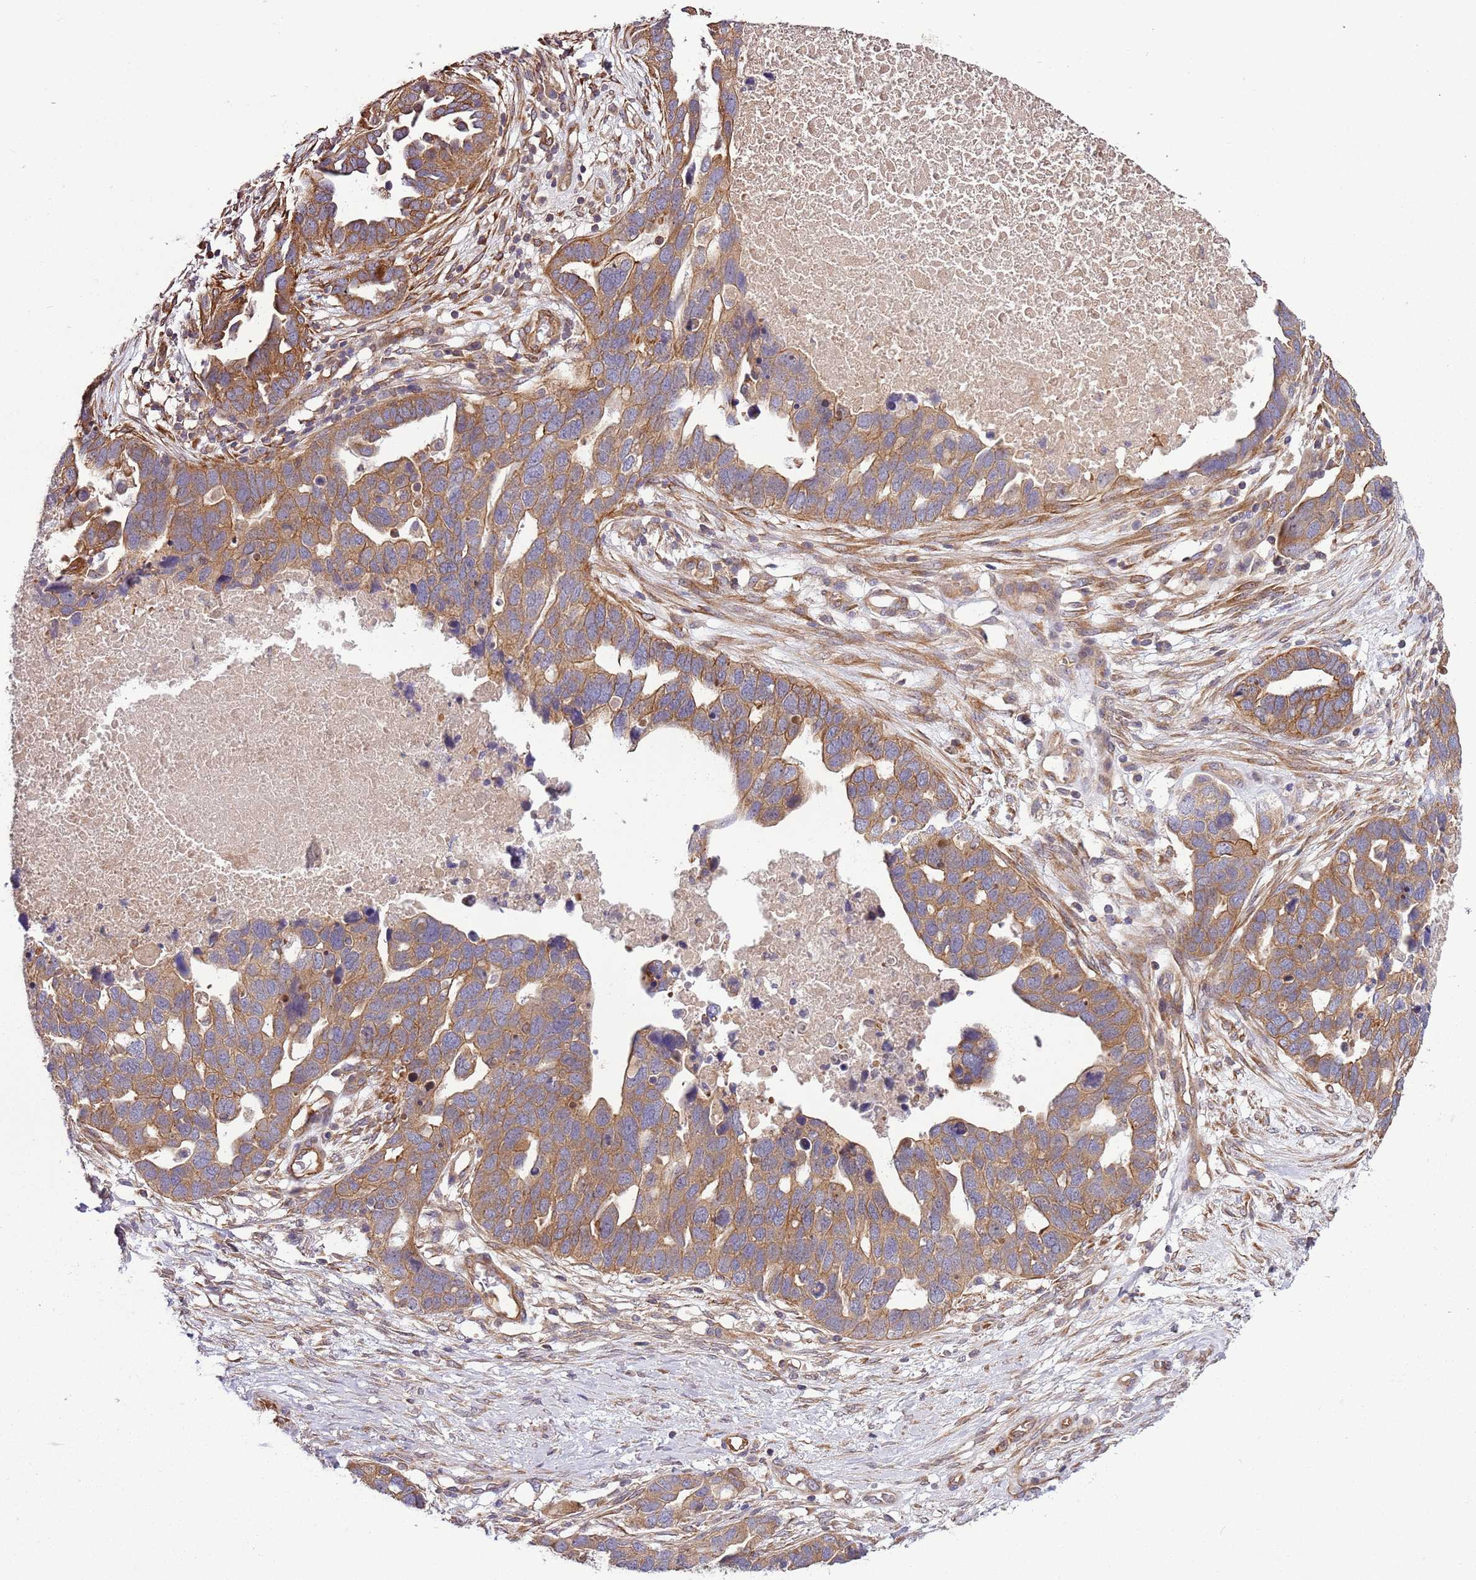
{"staining": {"intensity": "moderate", "quantity": ">75%", "location": "cytoplasmic/membranous"}, "tissue": "ovarian cancer", "cell_type": "Tumor cells", "image_type": "cancer", "snomed": [{"axis": "morphology", "description": "Cystadenocarcinoma, serous, NOS"}, {"axis": "topography", "description": "Ovary"}], "caption": "Ovarian cancer stained with a brown dye displays moderate cytoplasmic/membranous positive positivity in about >75% of tumor cells.", "gene": "GNL1", "patient": {"sex": "female", "age": 54}}